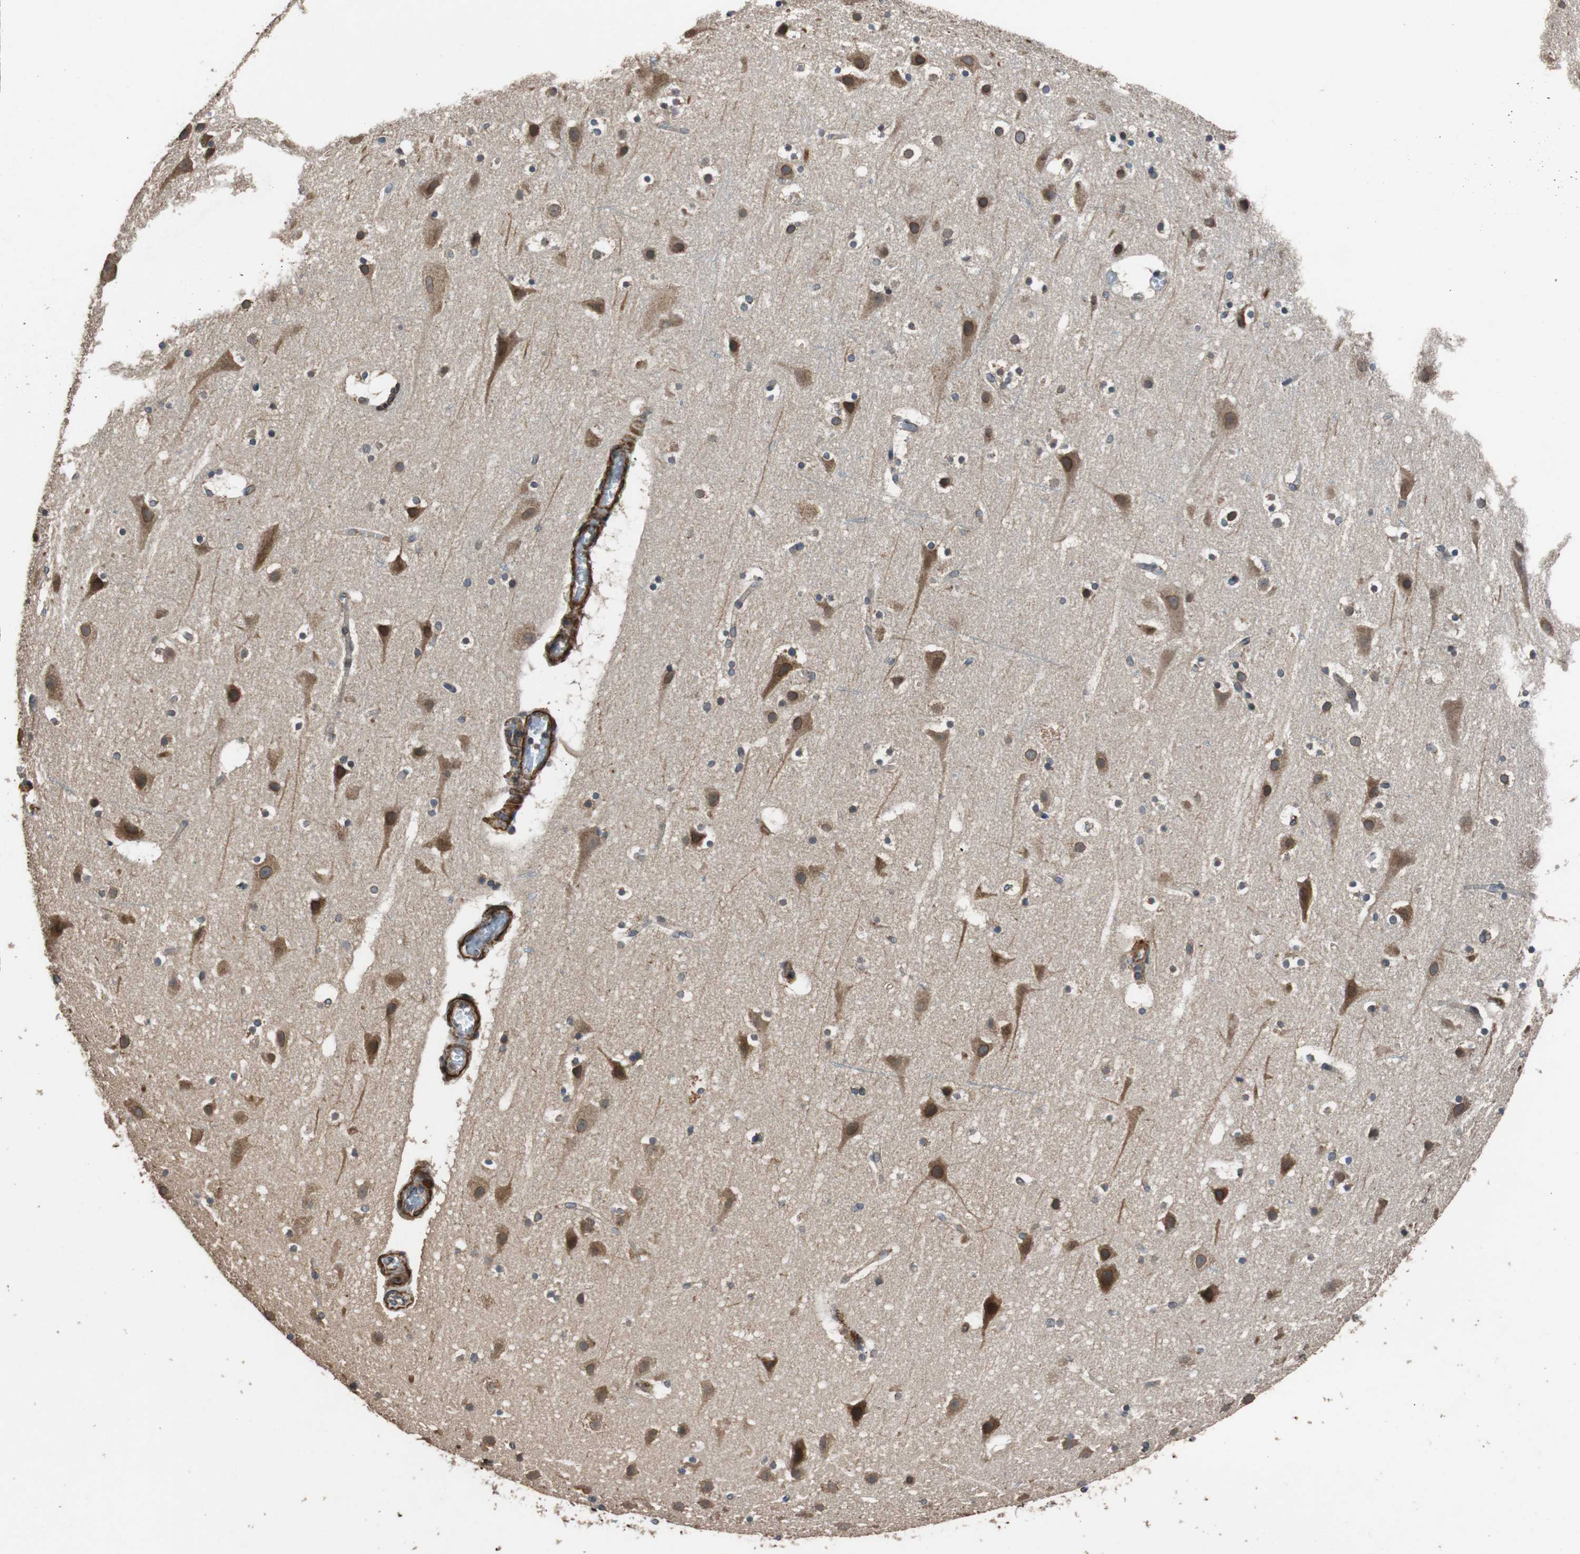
{"staining": {"intensity": "weak", "quantity": "25%-75%", "location": "cytoplasmic/membranous"}, "tissue": "cerebral cortex", "cell_type": "Endothelial cells", "image_type": "normal", "snomed": [{"axis": "morphology", "description": "Normal tissue, NOS"}, {"axis": "topography", "description": "Cerebral cortex"}], "caption": "Weak cytoplasmic/membranous protein staining is present in about 25%-75% of endothelial cells in cerebral cortex. The protein is shown in brown color, while the nuclei are stained blue.", "gene": "PITRM1", "patient": {"sex": "male", "age": 45}}